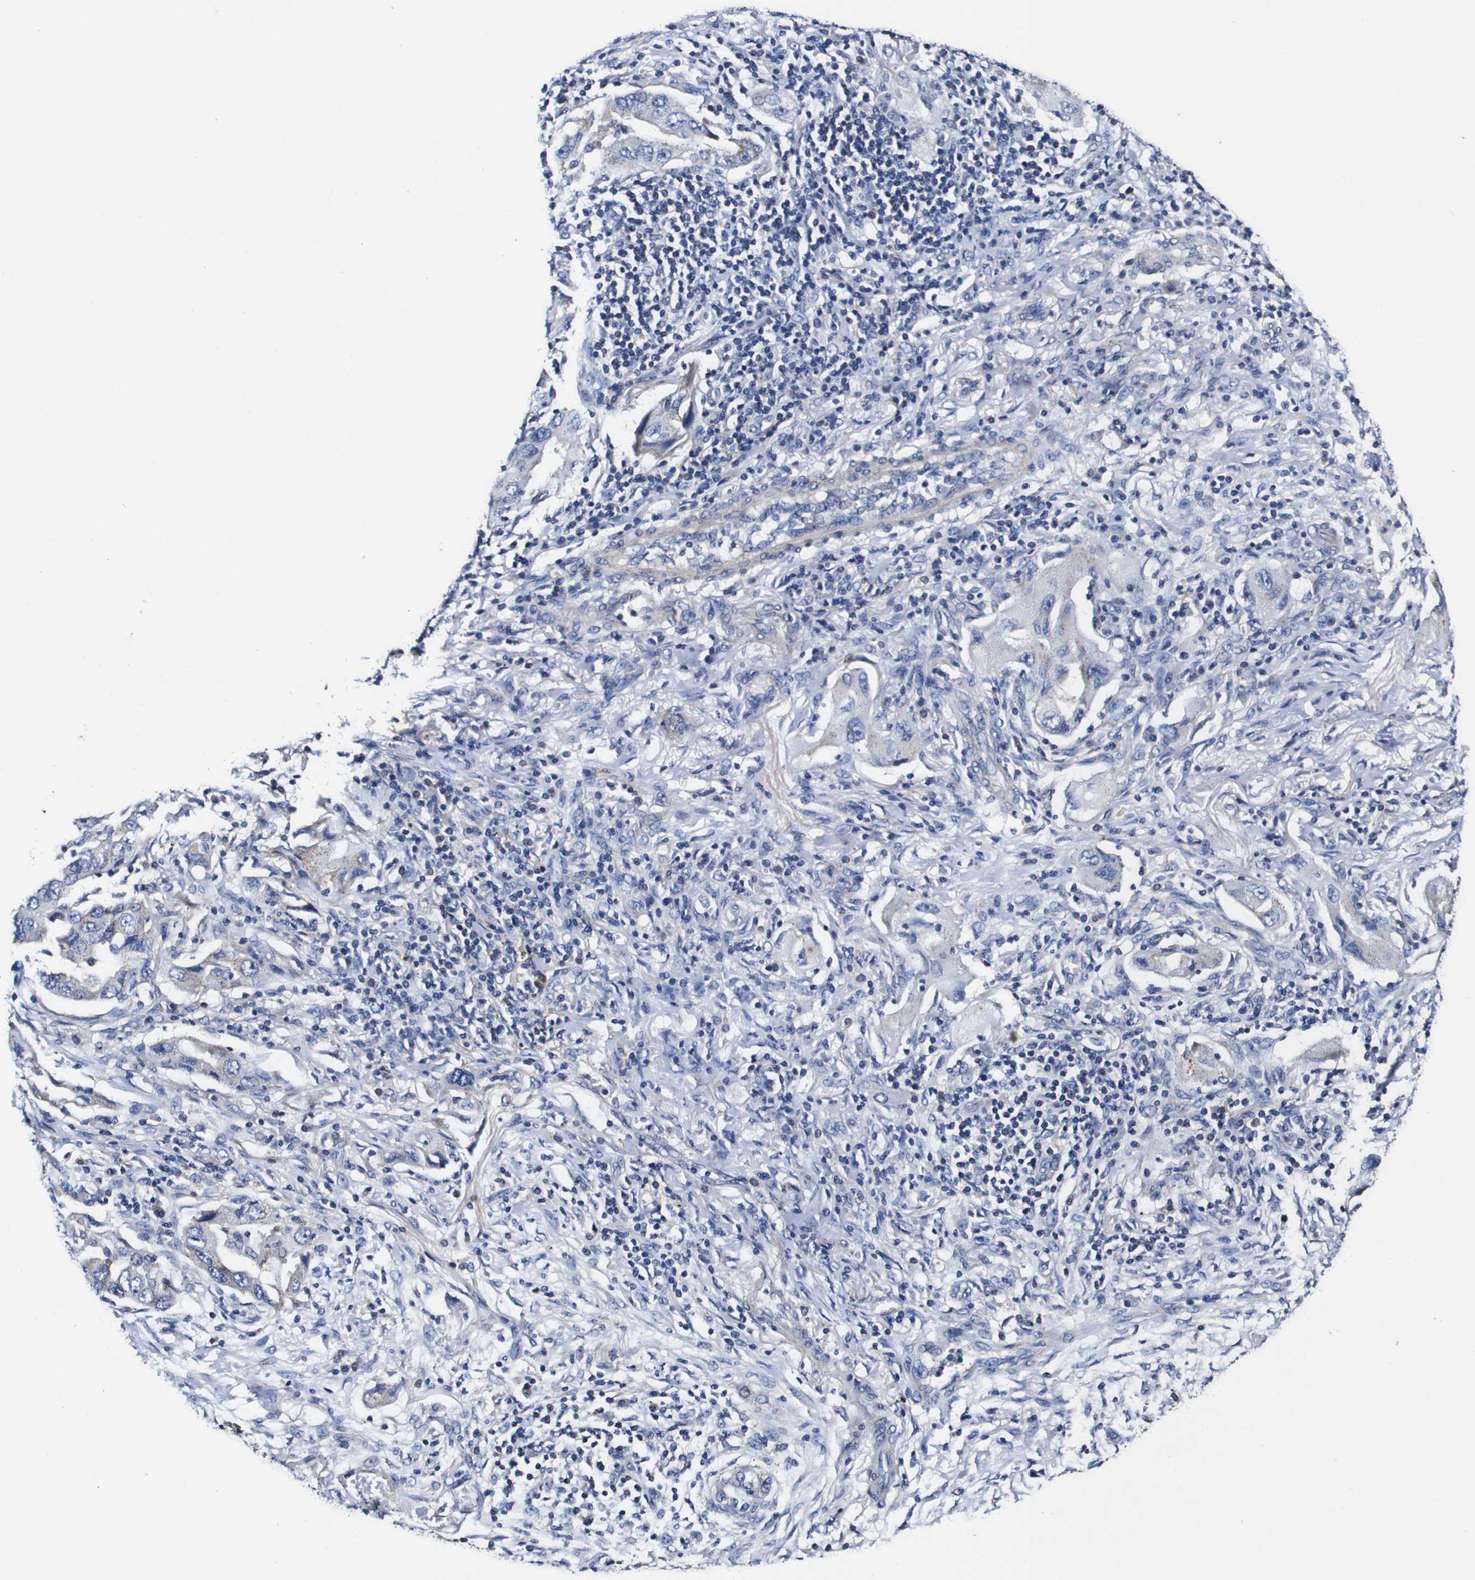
{"staining": {"intensity": "negative", "quantity": "none", "location": "none"}, "tissue": "lung cancer", "cell_type": "Tumor cells", "image_type": "cancer", "snomed": [{"axis": "morphology", "description": "Adenocarcinoma, NOS"}, {"axis": "topography", "description": "Lung"}], "caption": "Immunohistochemical staining of human lung cancer (adenocarcinoma) shows no significant positivity in tumor cells.", "gene": "PDCD6IP", "patient": {"sex": "female", "age": 65}}